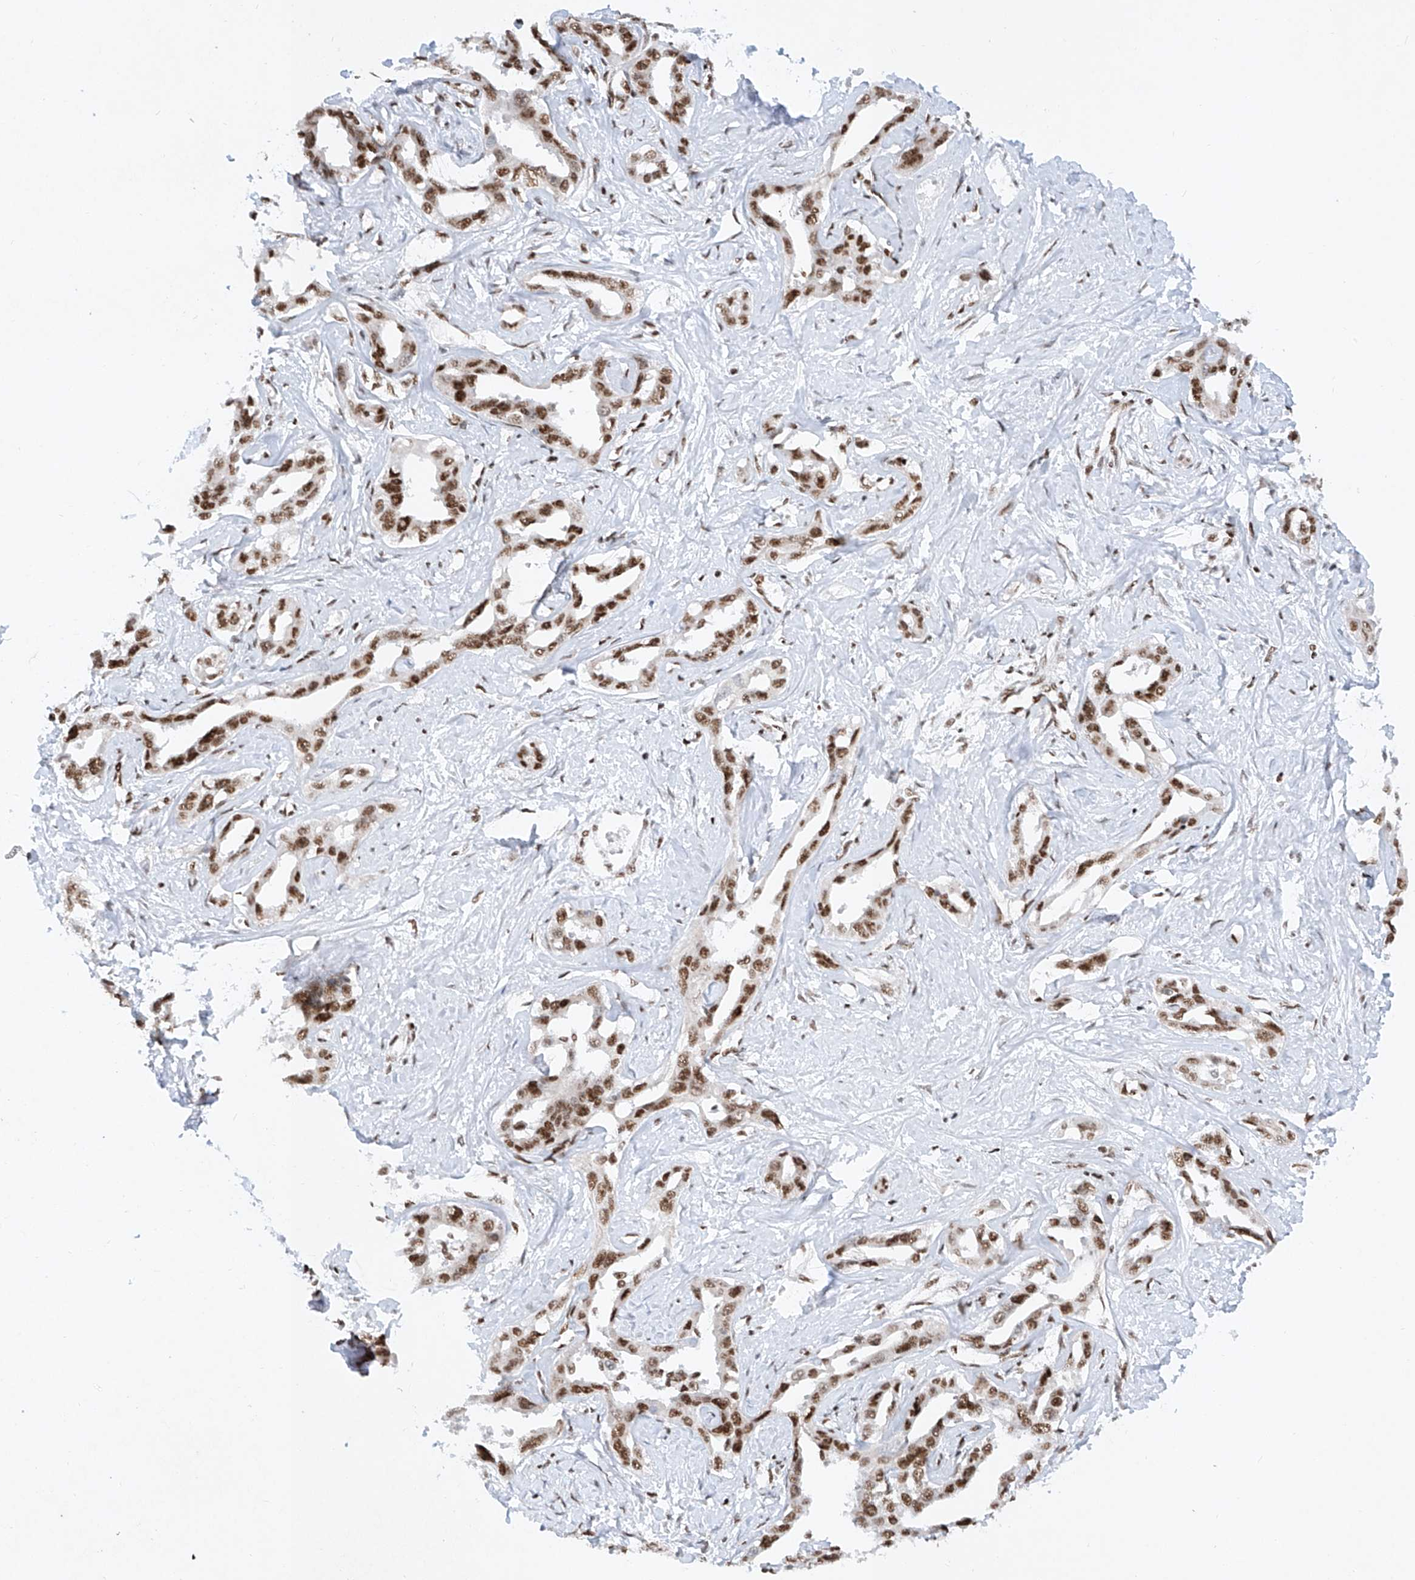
{"staining": {"intensity": "strong", "quantity": ">75%", "location": "nuclear"}, "tissue": "liver cancer", "cell_type": "Tumor cells", "image_type": "cancer", "snomed": [{"axis": "morphology", "description": "Cholangiocarcinoma"}, {"axis": "topography", "description": "Liver"}], "caption": "Protein staining displays strong nuclear expression in about >75% of tumor cells in liver cholangiocarcinoma. The protein of interest is shown in brown color, while the nuclei are stained blue.", "gene": "TAF4", "patient": {"sex": "male", "age": 59}}